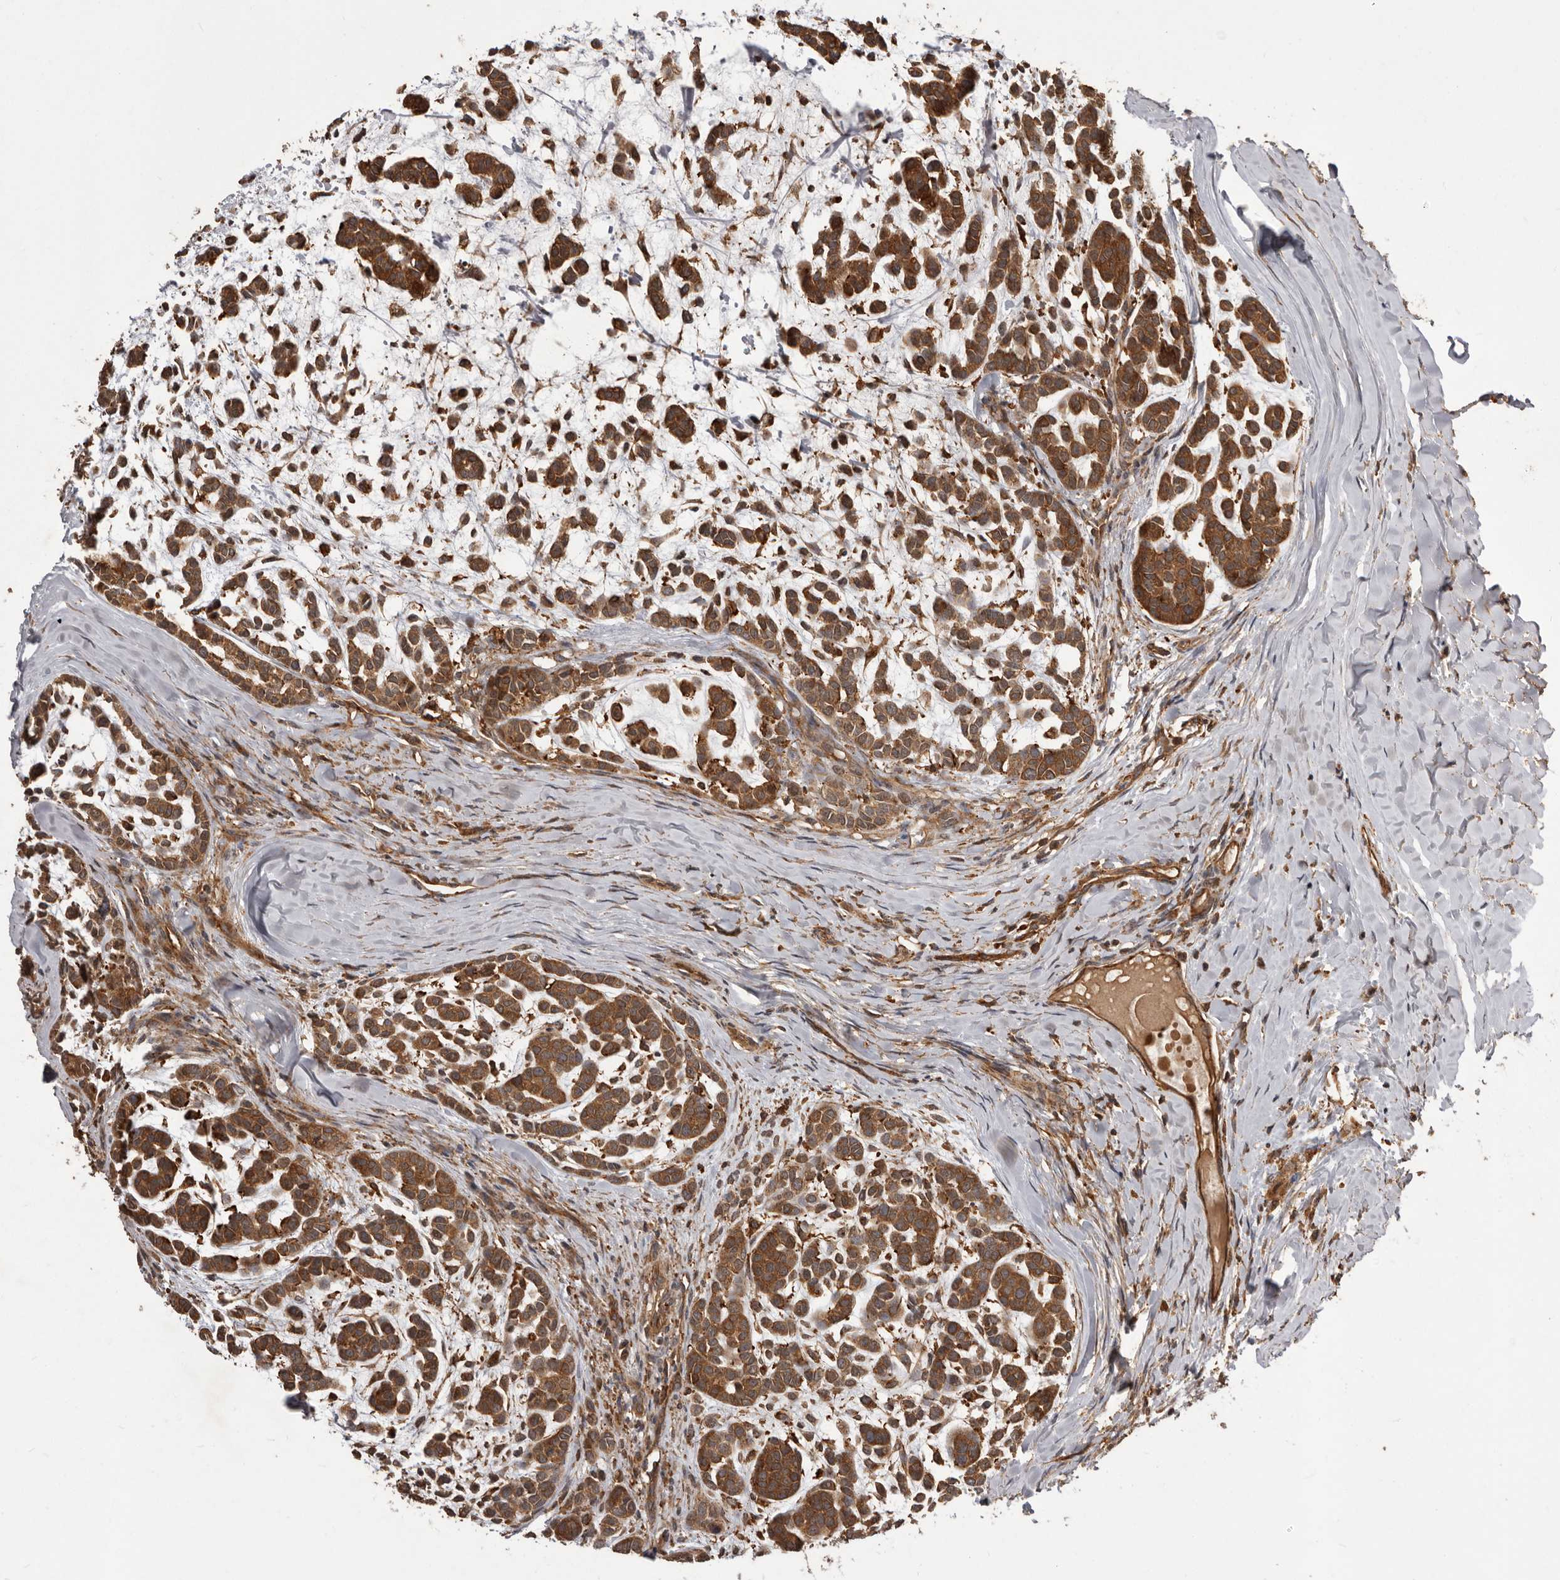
{"staining": {"intensity": "strong", "quantity": ">75%", "location": "cytoplasmic/membranous"}, "tissue": "head and neck cancer", "cell_type": "Tumor cells", "image_type": "cancer", "snomed": [{"axis": "morphology", "description": "Adenocarcinoma, NOS"}, {"axis": "morphology", "description": "Adenoma, NOS"}, {"axis": "topography", "description": "Head-Neck"}], "caption": "Strong cytoplasmic/membranous staining is present in approximately >75% of tumor cells in head and neck cancer. Using DAB (brown) and hematoxylin (blue) stains, captured at high magnification using brightfield microscopy.", "gene": "SLC22A3", "patient": {"sex": "female", "age": 55}}